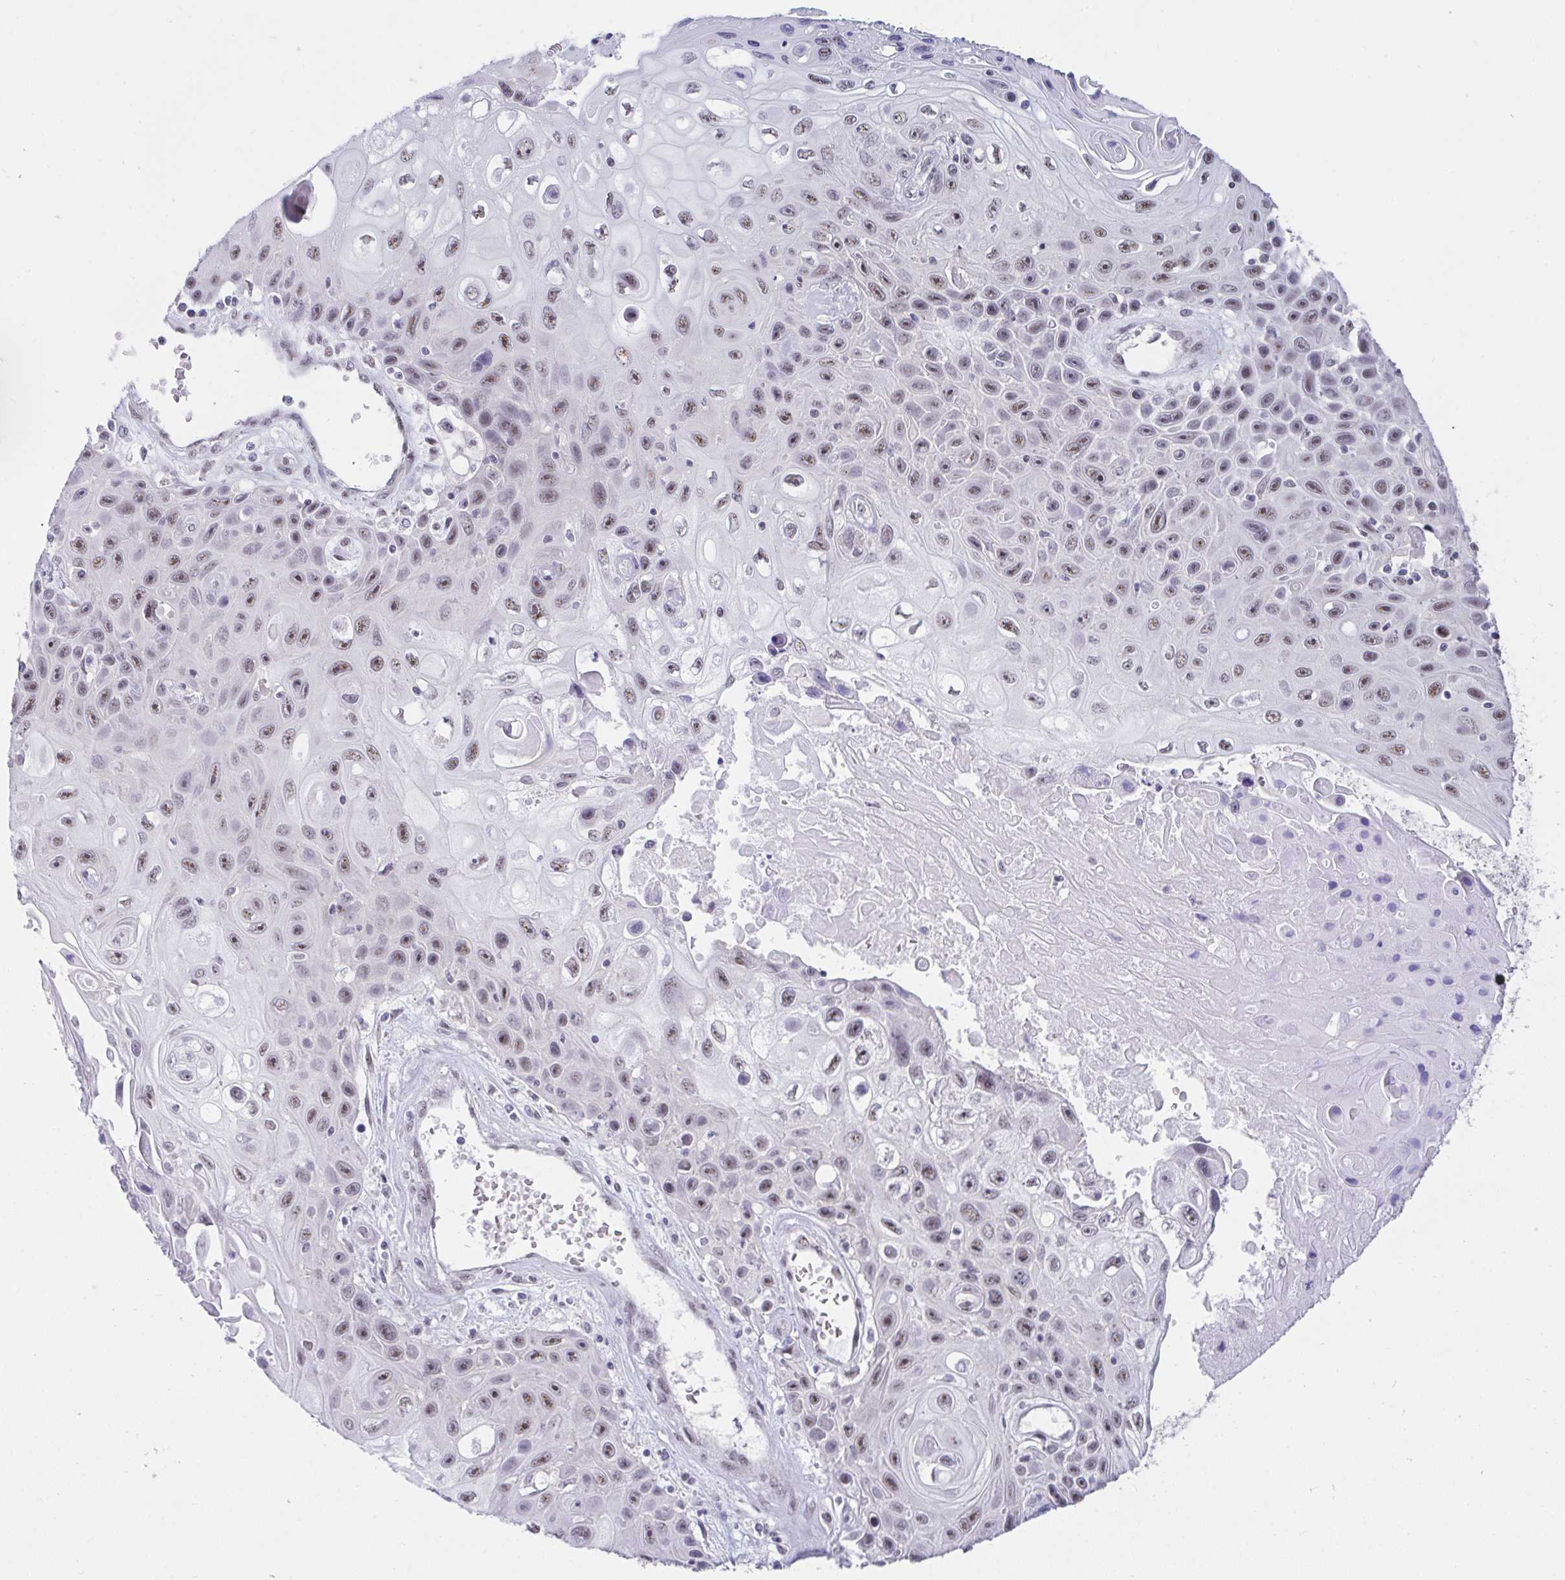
{"staining": {"intensity": "weak", "quantity": "25%-75%", "location": "nuclear"}, "tissue": "skin cancer", "cell_type": "Tumor cells", "image_type": "cancer", "snomed": [{"axis": "morphology", "description": "Squamous cell carcinoma, NOS"}, {"axis": "topography", "description": "Skin"}], "caption": "Approximately 25%-75% of tumor cells in human squamous cell carcinoma (skin) show weak nuclear protein positivity as visualized by brown immunohistochemical staining.", "gene": "PRR14", "patient": {"sex": "male", "age": 82}}